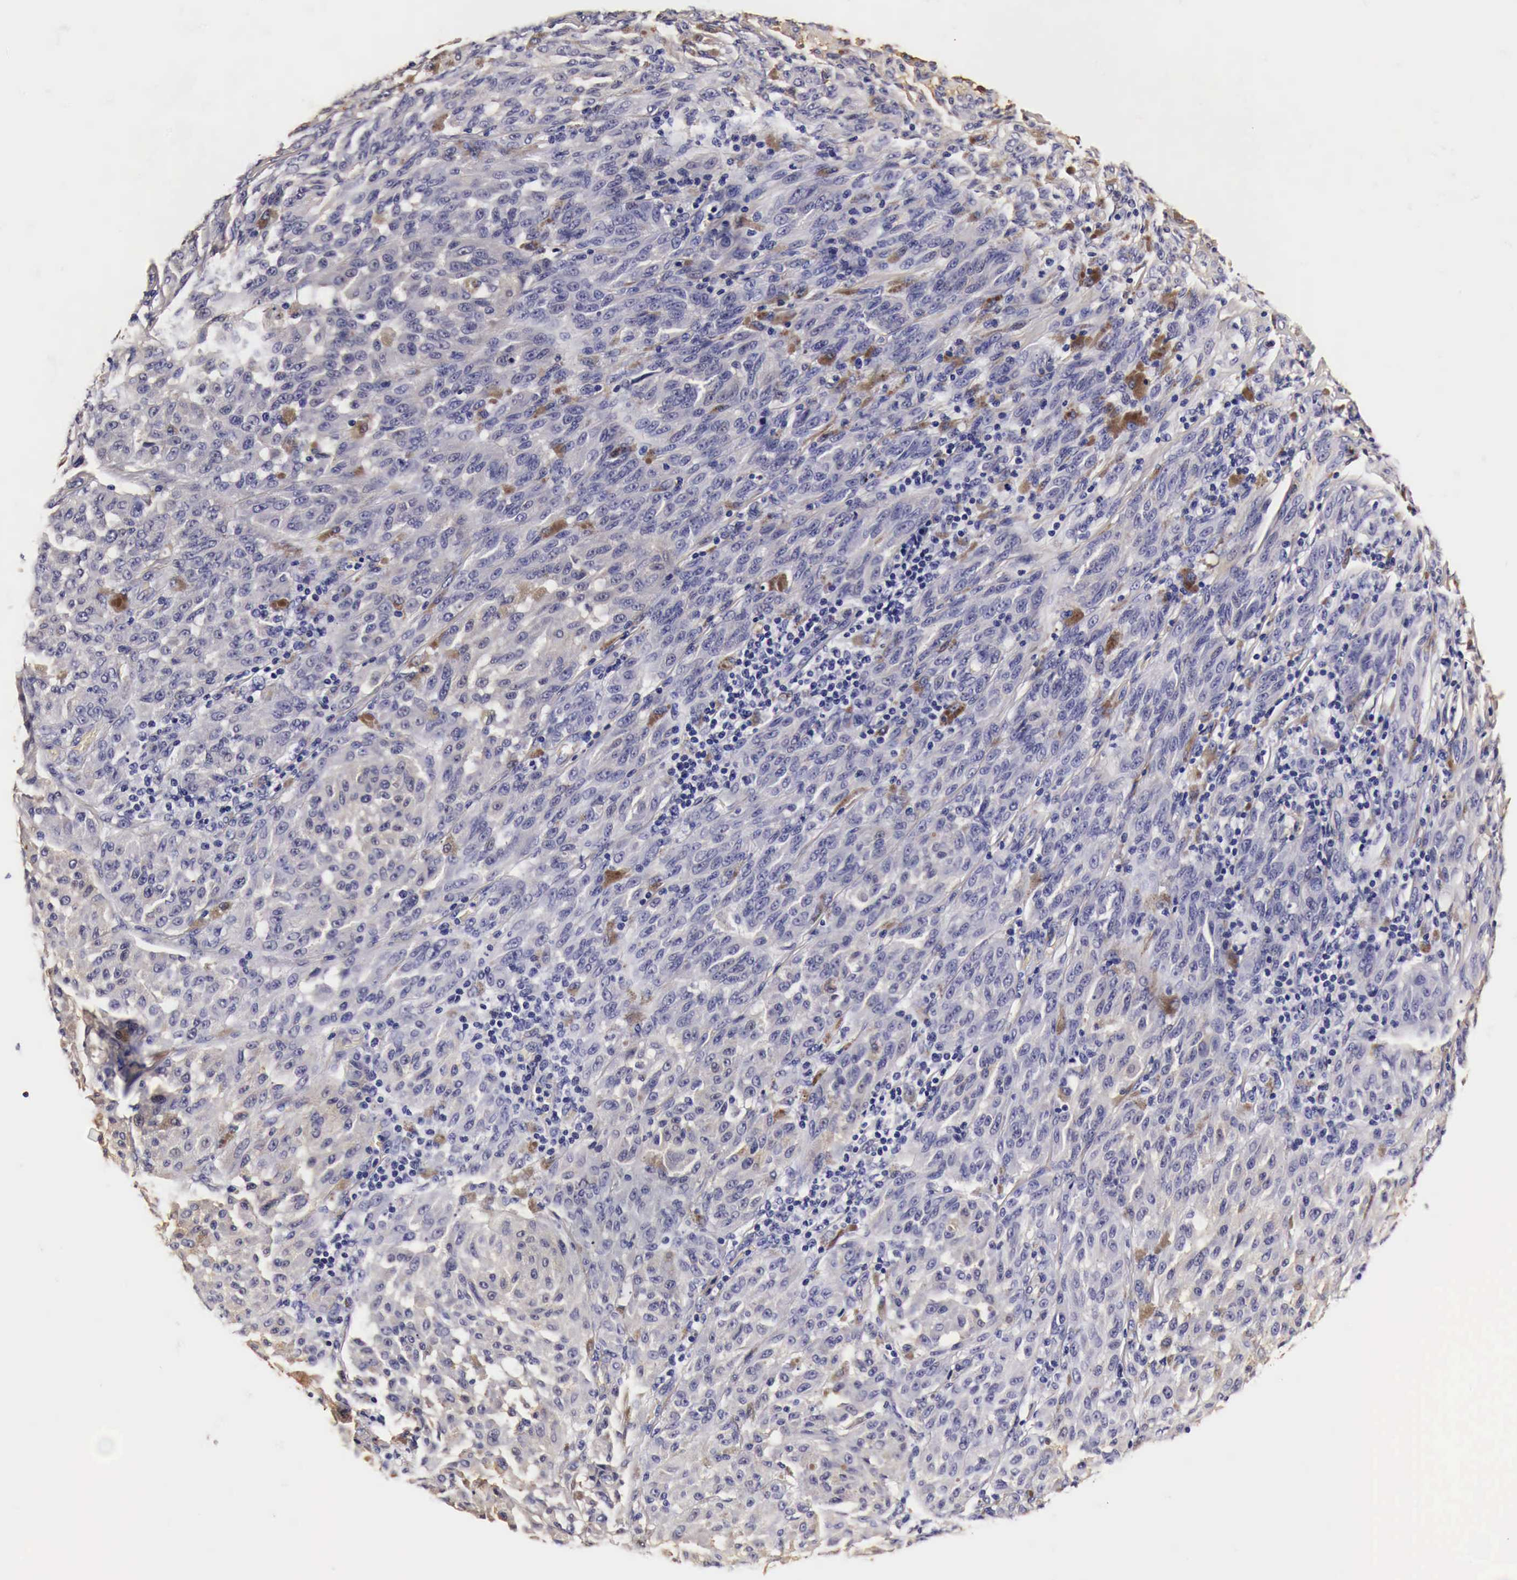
{"staining": {"intensity": "moderate", "quantity": "<25%", "location": "cytoplasmic/membranous"}, "tissue": "melanoma", "cell_type": "Tumor cells", "image_type": "cancer", "snomed": [{"axis": "morphology", "description": "Malignant melanoma, NOS"}, {"axis": "topography", "description": "Skin"}], "caption": "Protein expression analysis of melanoma exhibits moderate cytoplasmic/membranous positivity in approximately <25% of tumor cells.", "gene": "LAMB2", "patient": {"sex": "male", "age": 44}}